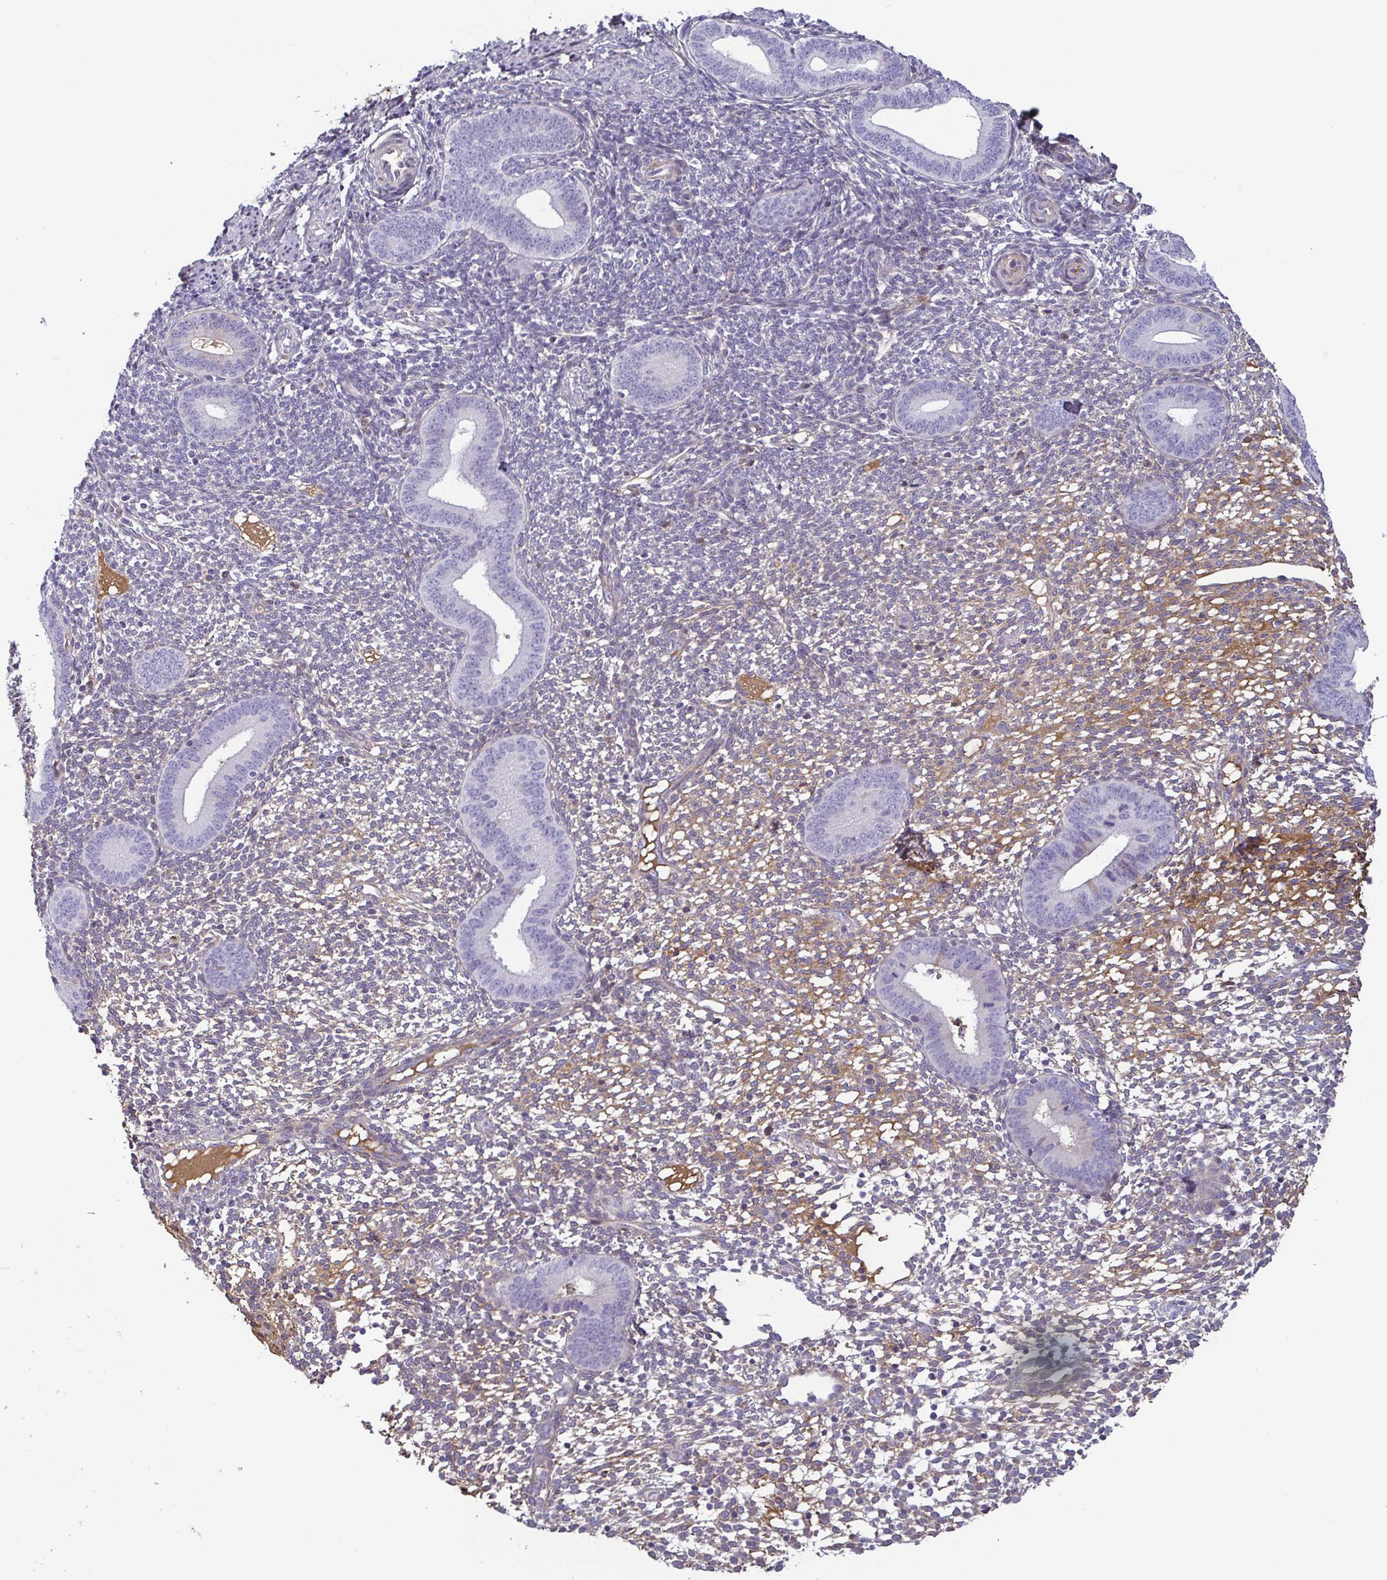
{"staining": {"intensity": "negative", "quantity": "none", "location": "none"}, "tissue": "endometrium", "cell_type": "Cells in endometrial stroma", "image_type": "normal", "snomed": [{"axis": "morphology", "description": "Normal tissue, NOS"}, {"axis": "topography", "description": "Endometrium"}], "caption": "An image of endometrium stained for a protein reveals no brown staining in cells in endometrial stroma. (DAB (3,3'-diaminobenzidine) IHC with hematoxylin counter stain).", "gene": "ECM1", "patient": {"sex": "female", "age": 40}}